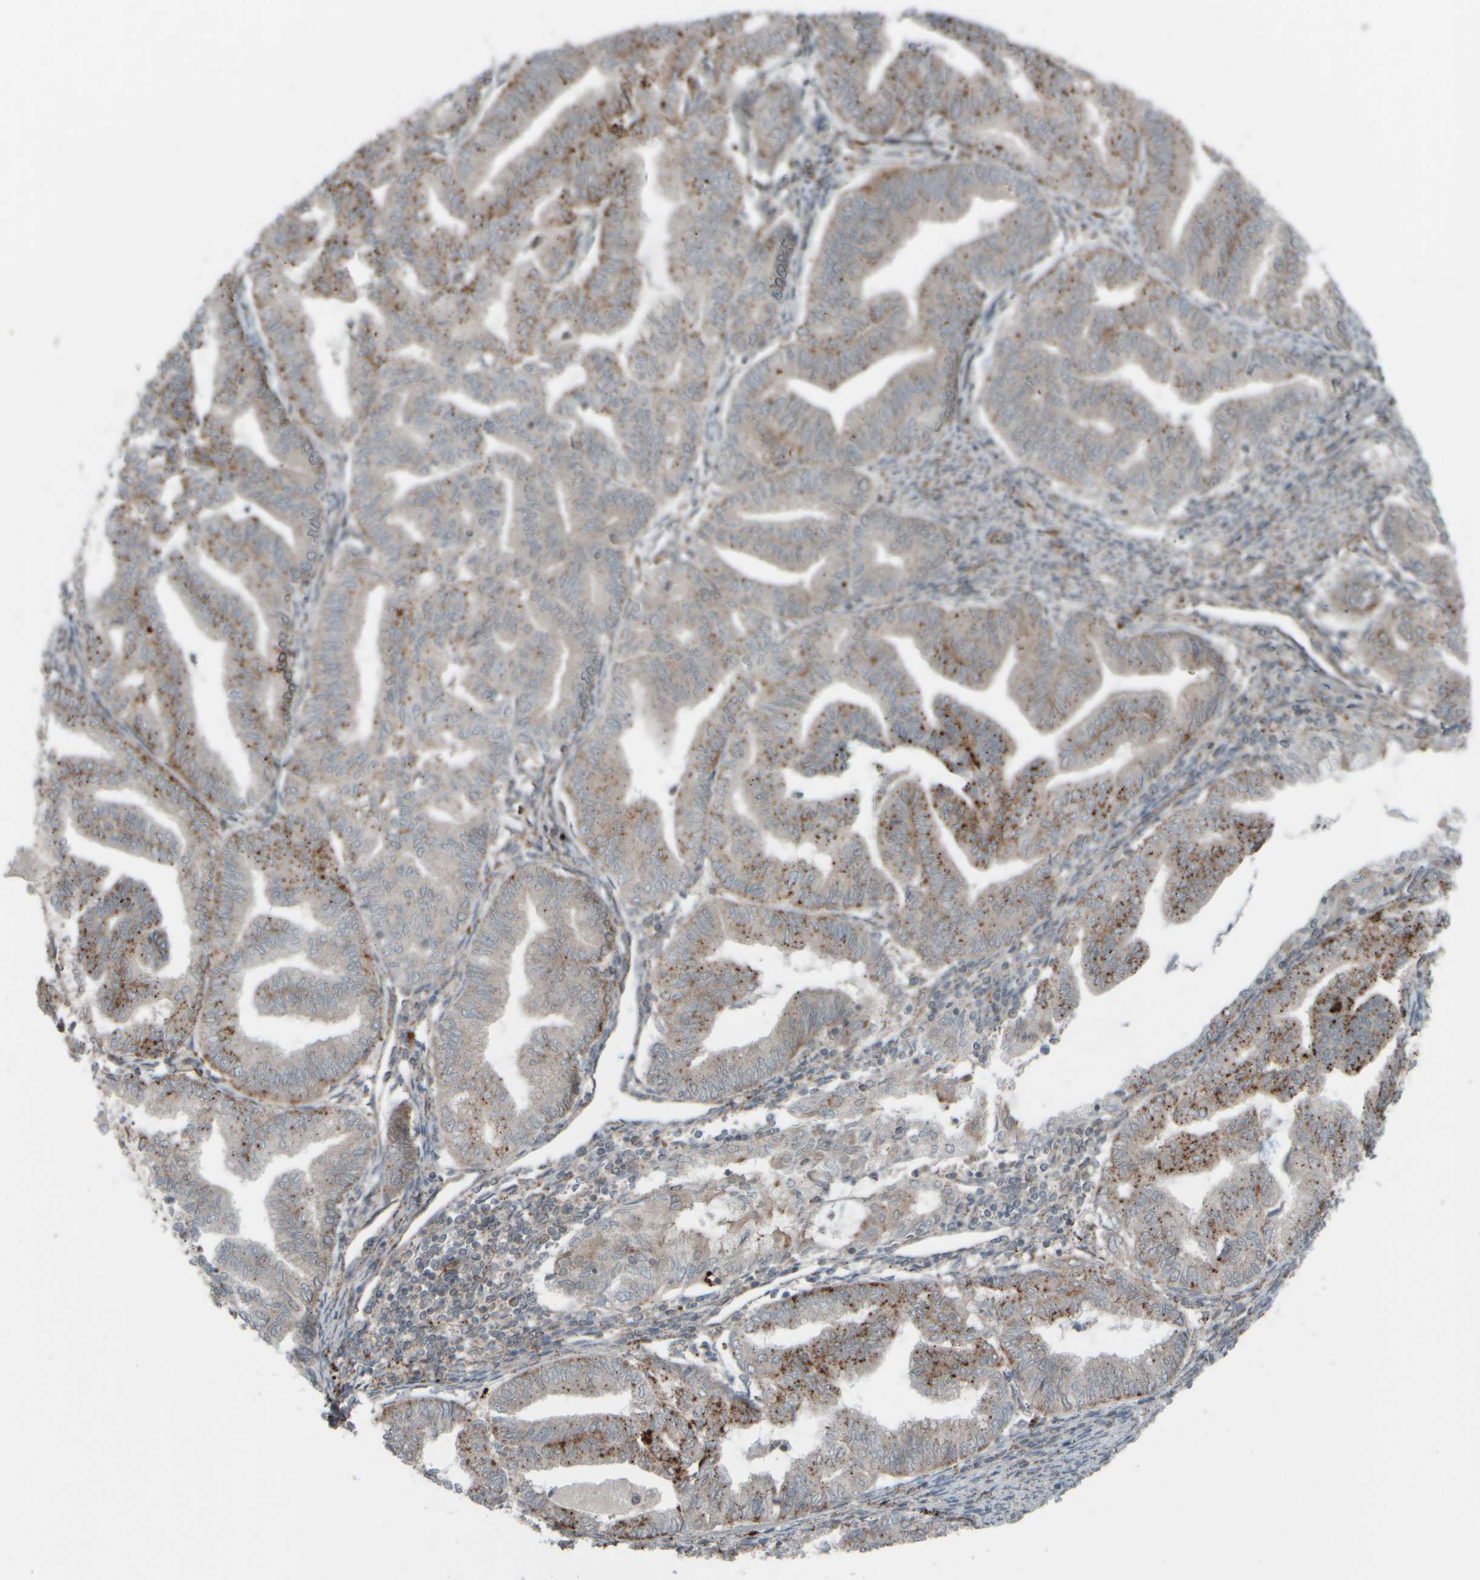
{"staining": {"intensity": "moderate", "quantity": "25%-75%", "location": "cytoplasmic/membranous"}, "tissue": "endometrial cancer", "cell_type": "Tumor cells", "image_type": "cancer", "snomed": [{"axis": "morphology", "description": "Adenocarcinoma, NOS"}, {"axis": "topography", "description": "Endometrium"}], "caption": "Brown immunohistochemical staining in human endometrial cancer (adenocarcinoma) shows moderate cytoplasmic/membranous expression in about 25%-75% of tumor cells. The staining was performed using DAB to visualize the protein expression in brown, while the nuclei were stained in blue with hematoxylin (Magnification: 20x).", "gene": "GIGYF1", "patient": {"sex": "female", "age": 79}}